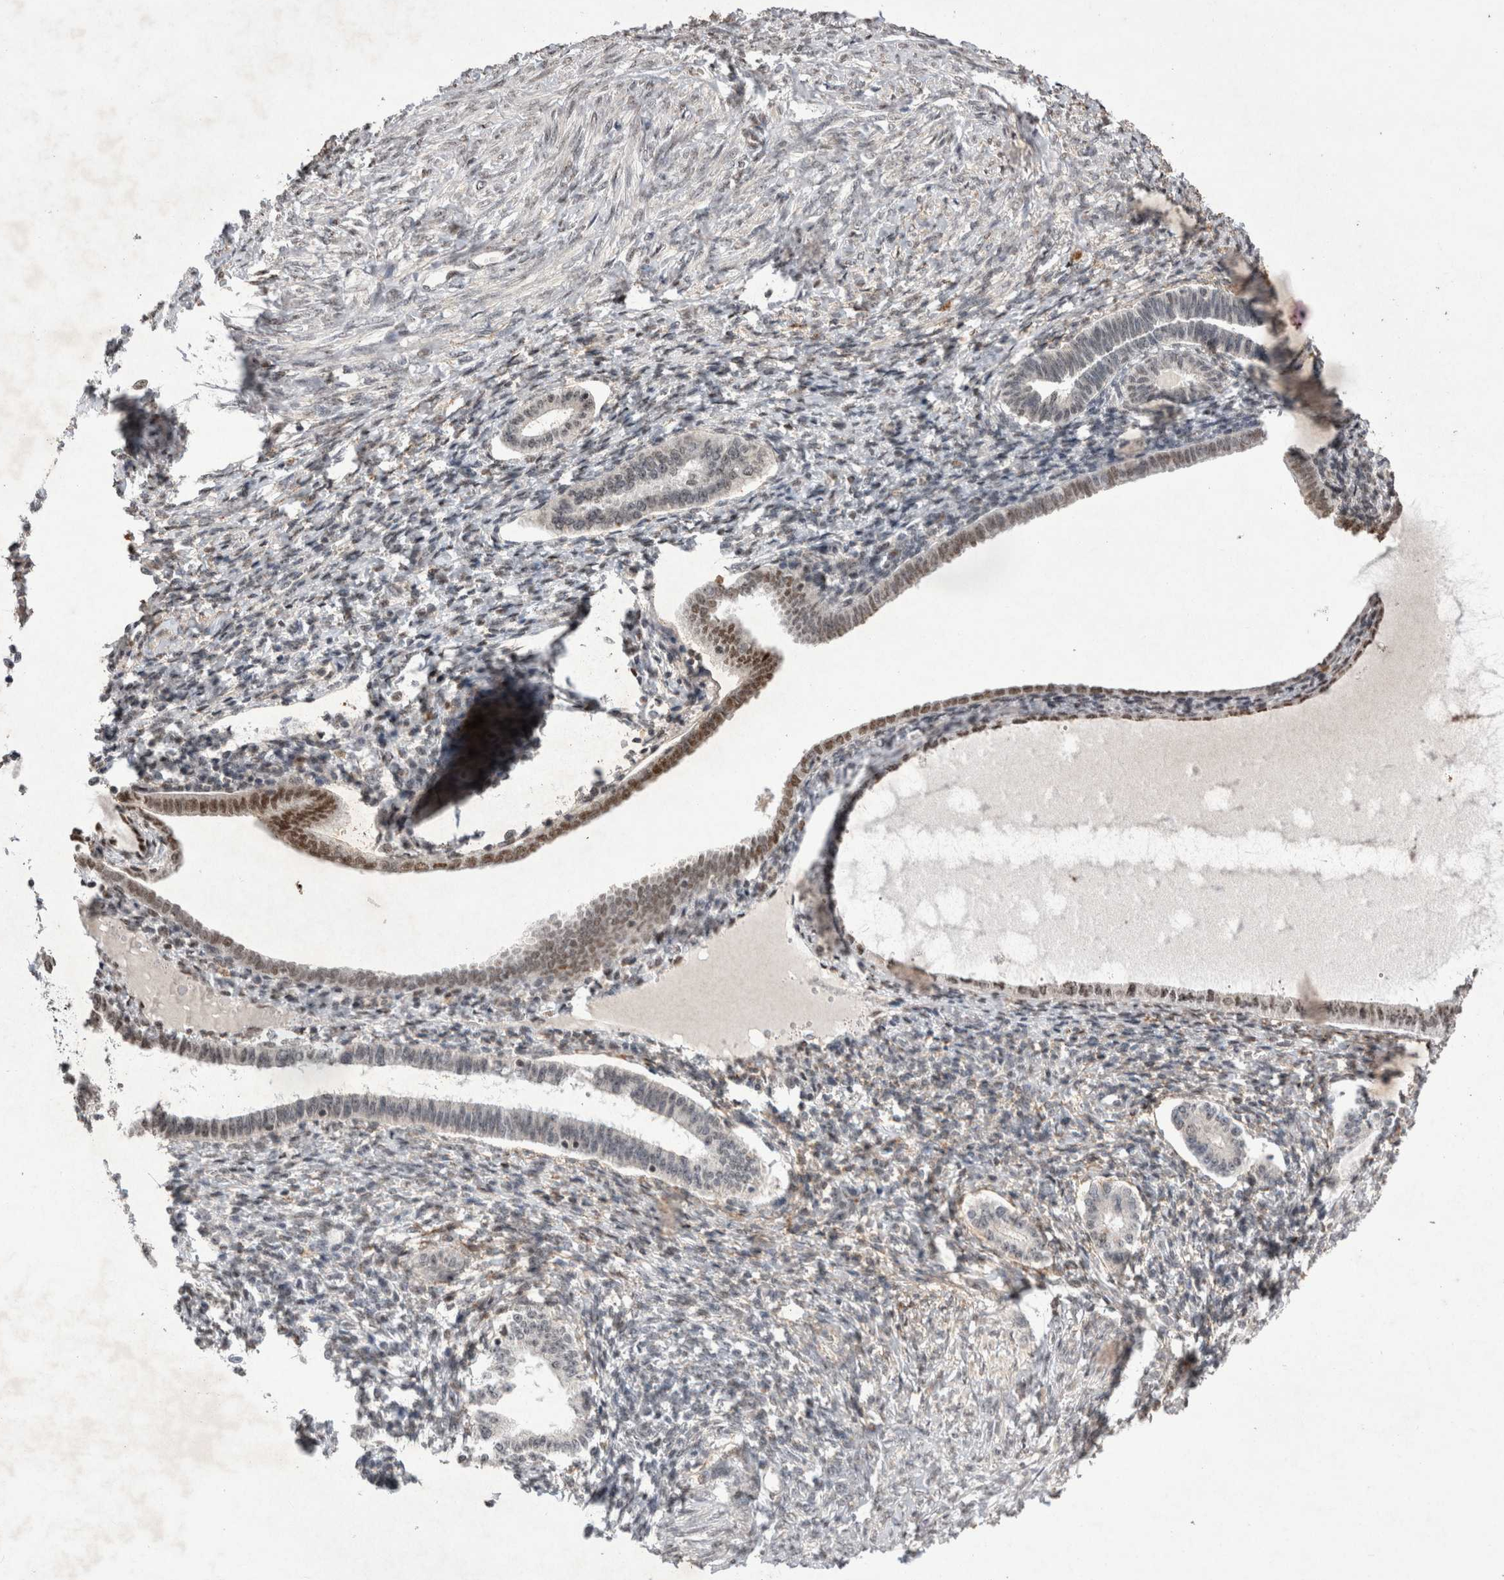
{"staining": {"intensity": "weak", "quantity": "<25%", "location": "nuclear"}, "tissue": "endometrium", "cell_type": "Cells in endometrial stroma", "image_type": "normal", "snomed": [{"axis": "morphology", "description": "Normal tissue, NOS"}, {"axis": "topography", "description": "Endometrium"}], "caption": "There is no significant expression in cells in endometrial stroma of endometrium. (DAB (3,3'-diaminobenzidine) IHC, high magnification).", "gene": "STK11", "patient": {"sex": "female", "age": 77}}